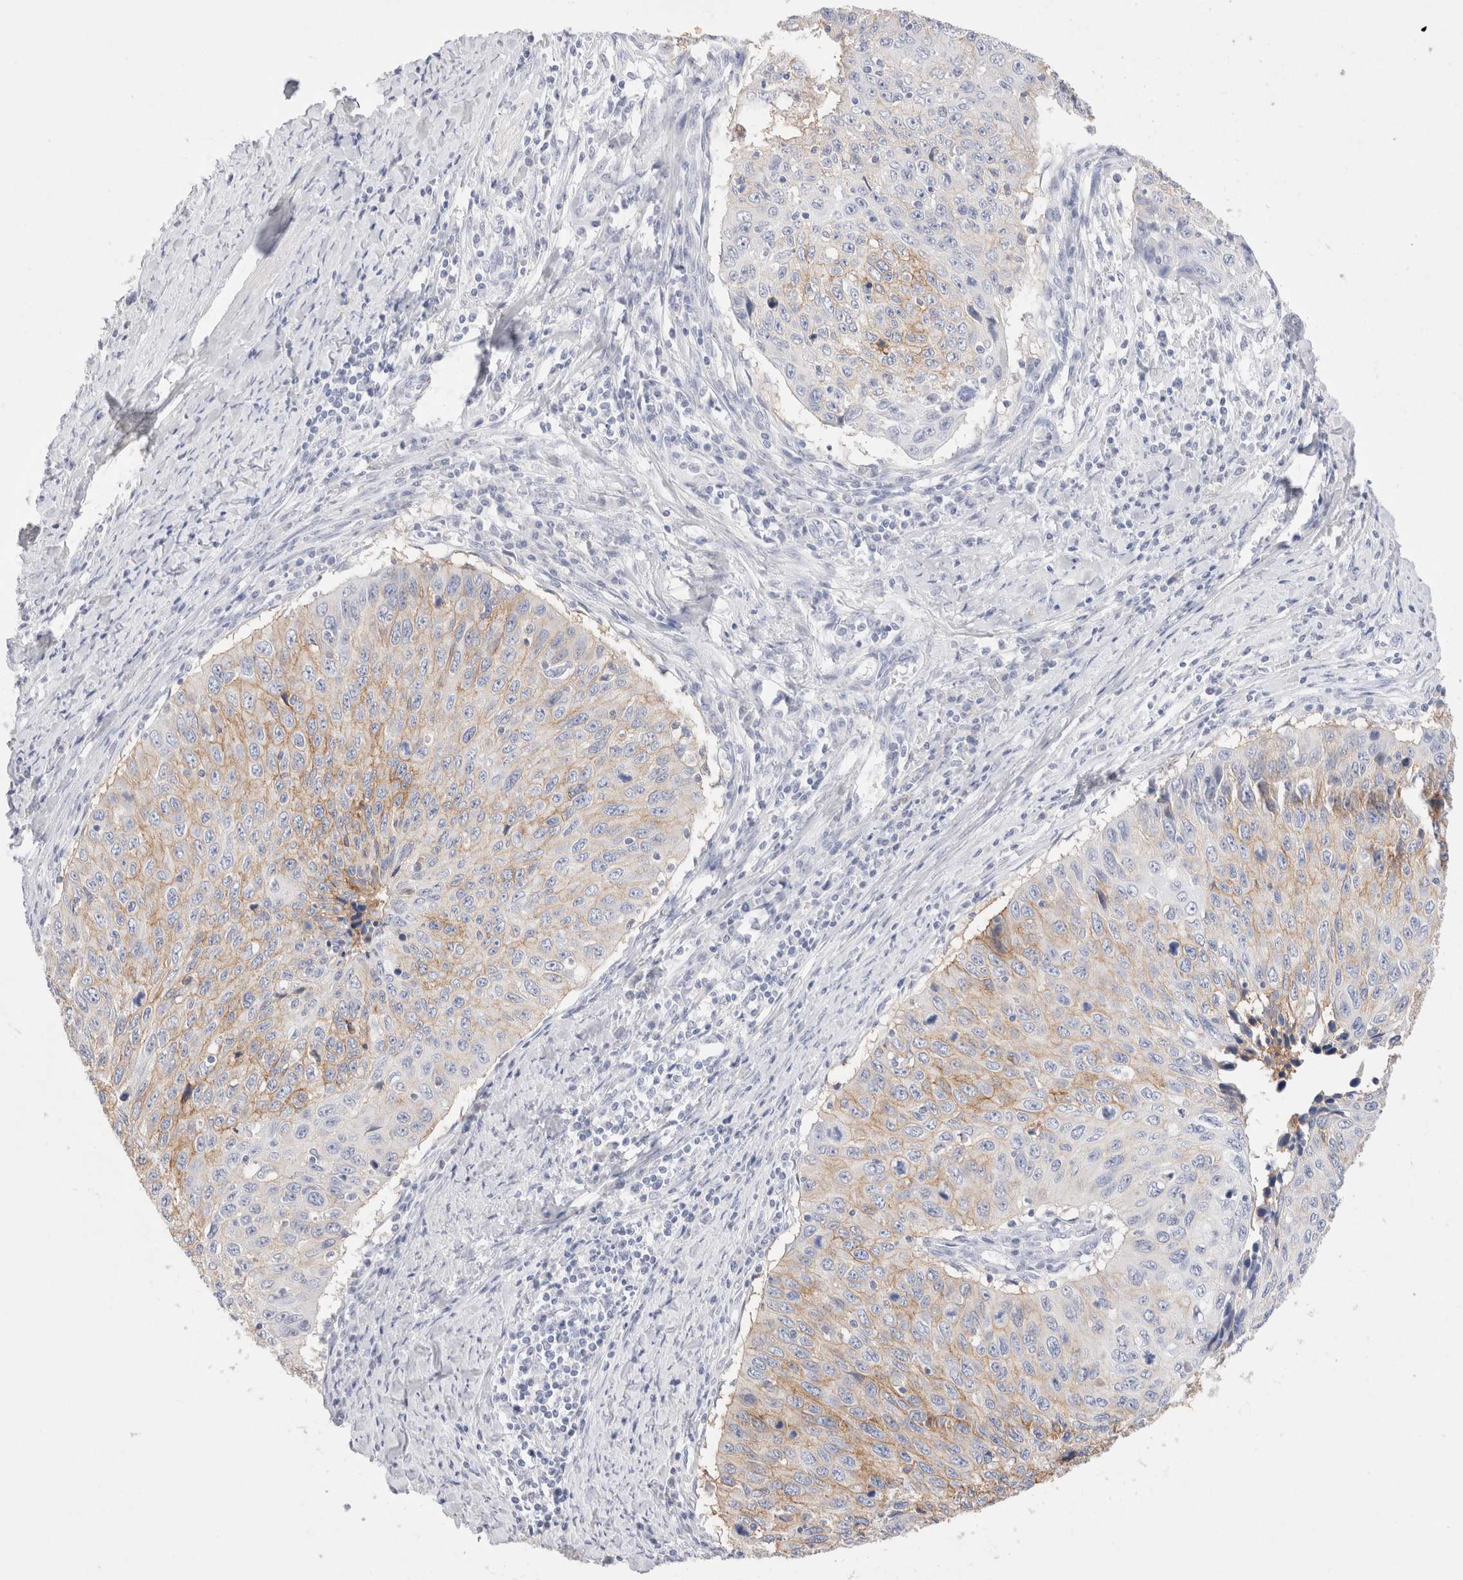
{"staining": {"intensity": "moderate", "quantity": "25%-75%", "location": "cytoplasmic/membranous"}, "tissue": "cervical cancer", "cell_type": "Tumor cells", "image_type": "cancer", "snomed": [{"axis": "morphology", "description": "Squamous cell carcinoma, NOS"}, {"axis": "topography", "description": "Cervix"}], "caption": "Squamous cell carcinoma (cervical) stained with a brown dye displays moderate cytoplasmic/membranous positive staining in approximately 25%-75% of tumor cells.", "gene": "EPCAM", "patient": {"sex": "female", "age": 53}}